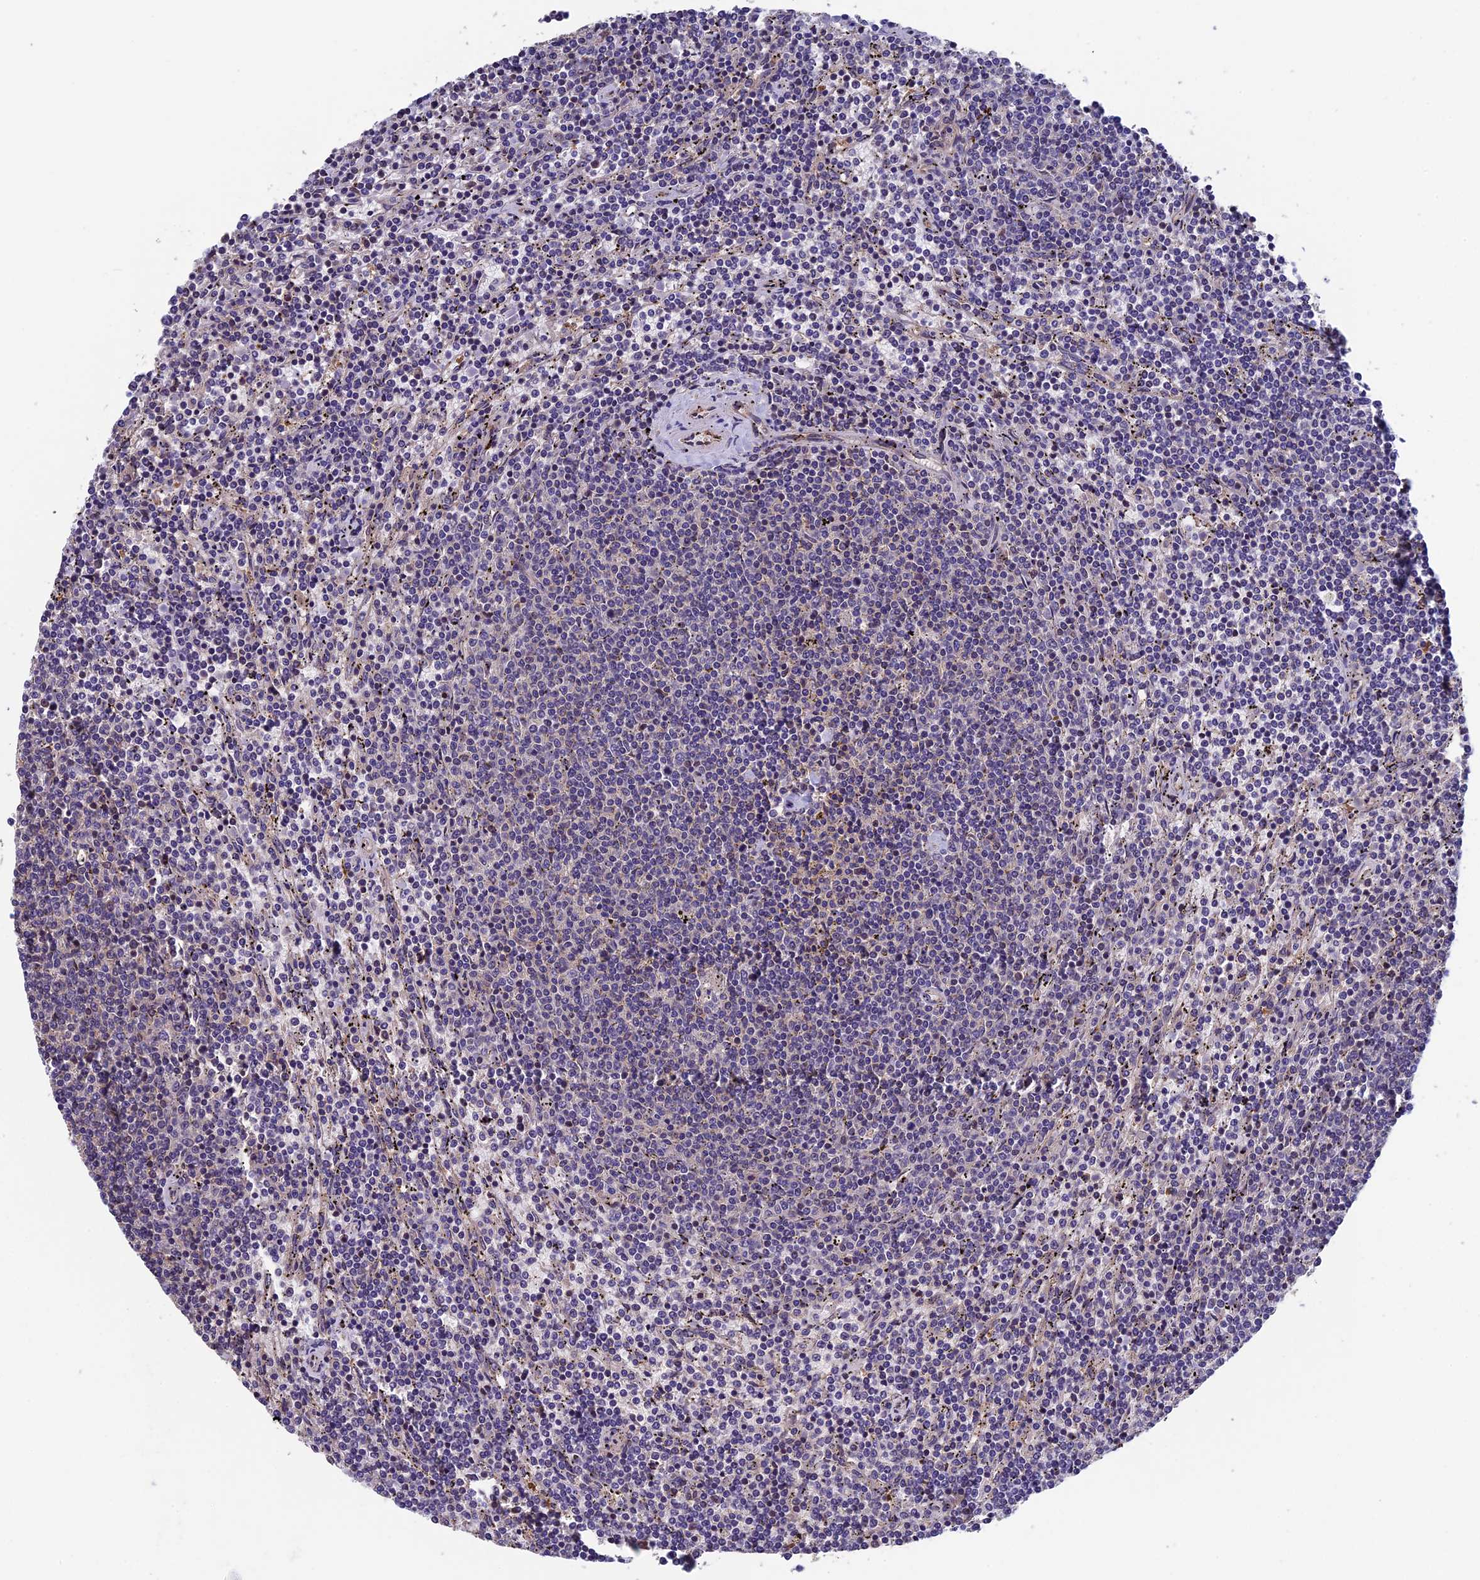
{"staining": {"intensity": "negative", "quantity": "none", "location": "none"}, "tissue": "lymphoma", "cell_type": "Tumor cells", "image_type": "cancer", "snomed": [{"axis": "morphology", "description": "Malignant lymphoma, non-Hodgkin's type, Low grade"}, {"axis": "topography", "description": "Spleen"}], "caption": "Lymphoma was stained to show a protein in brown. There is no significant staining in tumor cells. (Stains: DAB (3,3'-diaminobenzidine) immunohistochemistry with hematoxylin counter stain, Microscopy: brightfield microscopy at high magnification).", "gene": "LCMT1", "patient": {"sex": "female", "age": 50}}